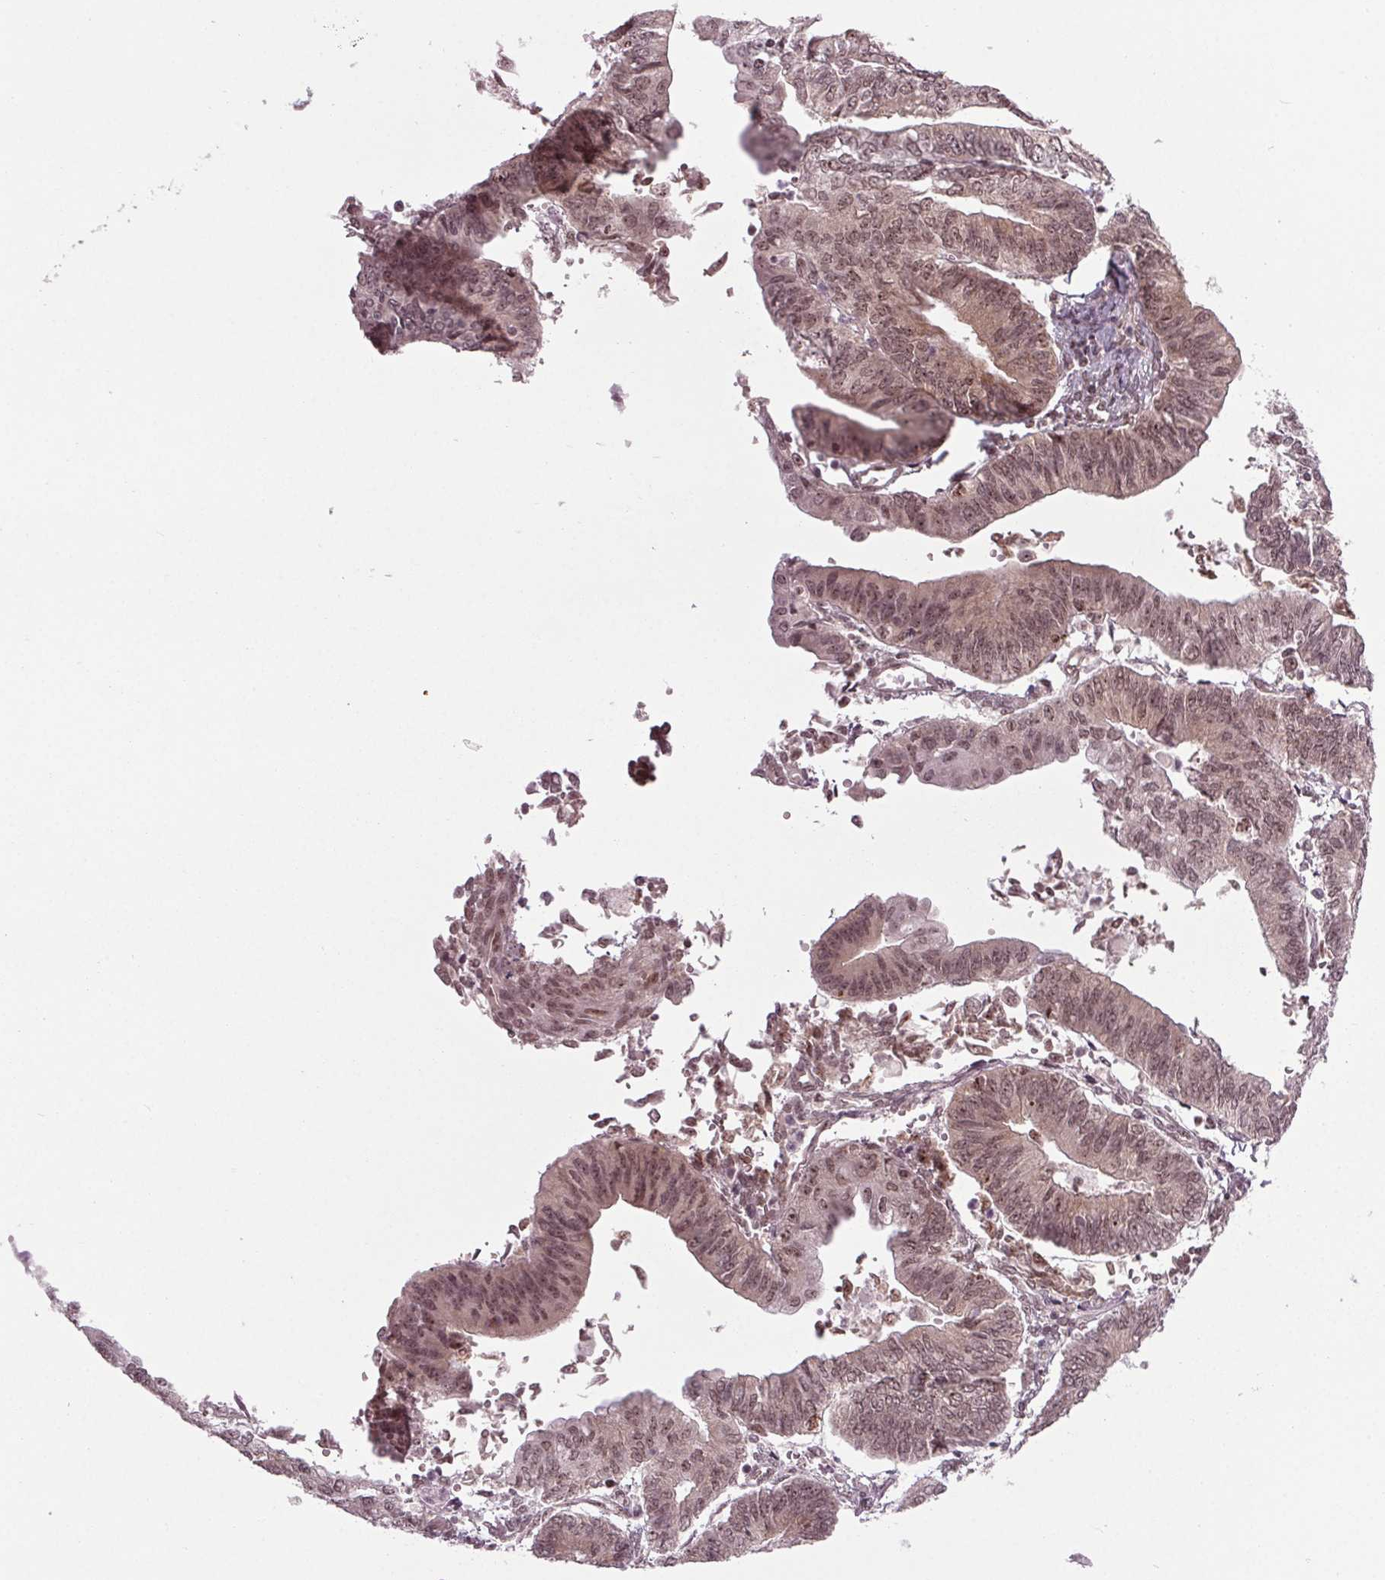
{"staining": {"intensity": "moderate", "quantity": ">75%", "location": "nuclear"}, "tissue": "endometrial cancer", "cell_type": "Tumor cells", "image_type": "cancer", "snomed": [{"axis": "morphology", "description": "Adenocarcinoma, NOS"}, {"axis": "topography", "description": "Endometrium"}], "caption": "The histopathology image demonstrates immunohistochemical staining of adenocarcinoma (endometrial). There is moderate nuclear expression is appreciated in approximately >75% of tumor cells.", "gene": "DDX41", "patient": {"sex": "female", "age": 65}}